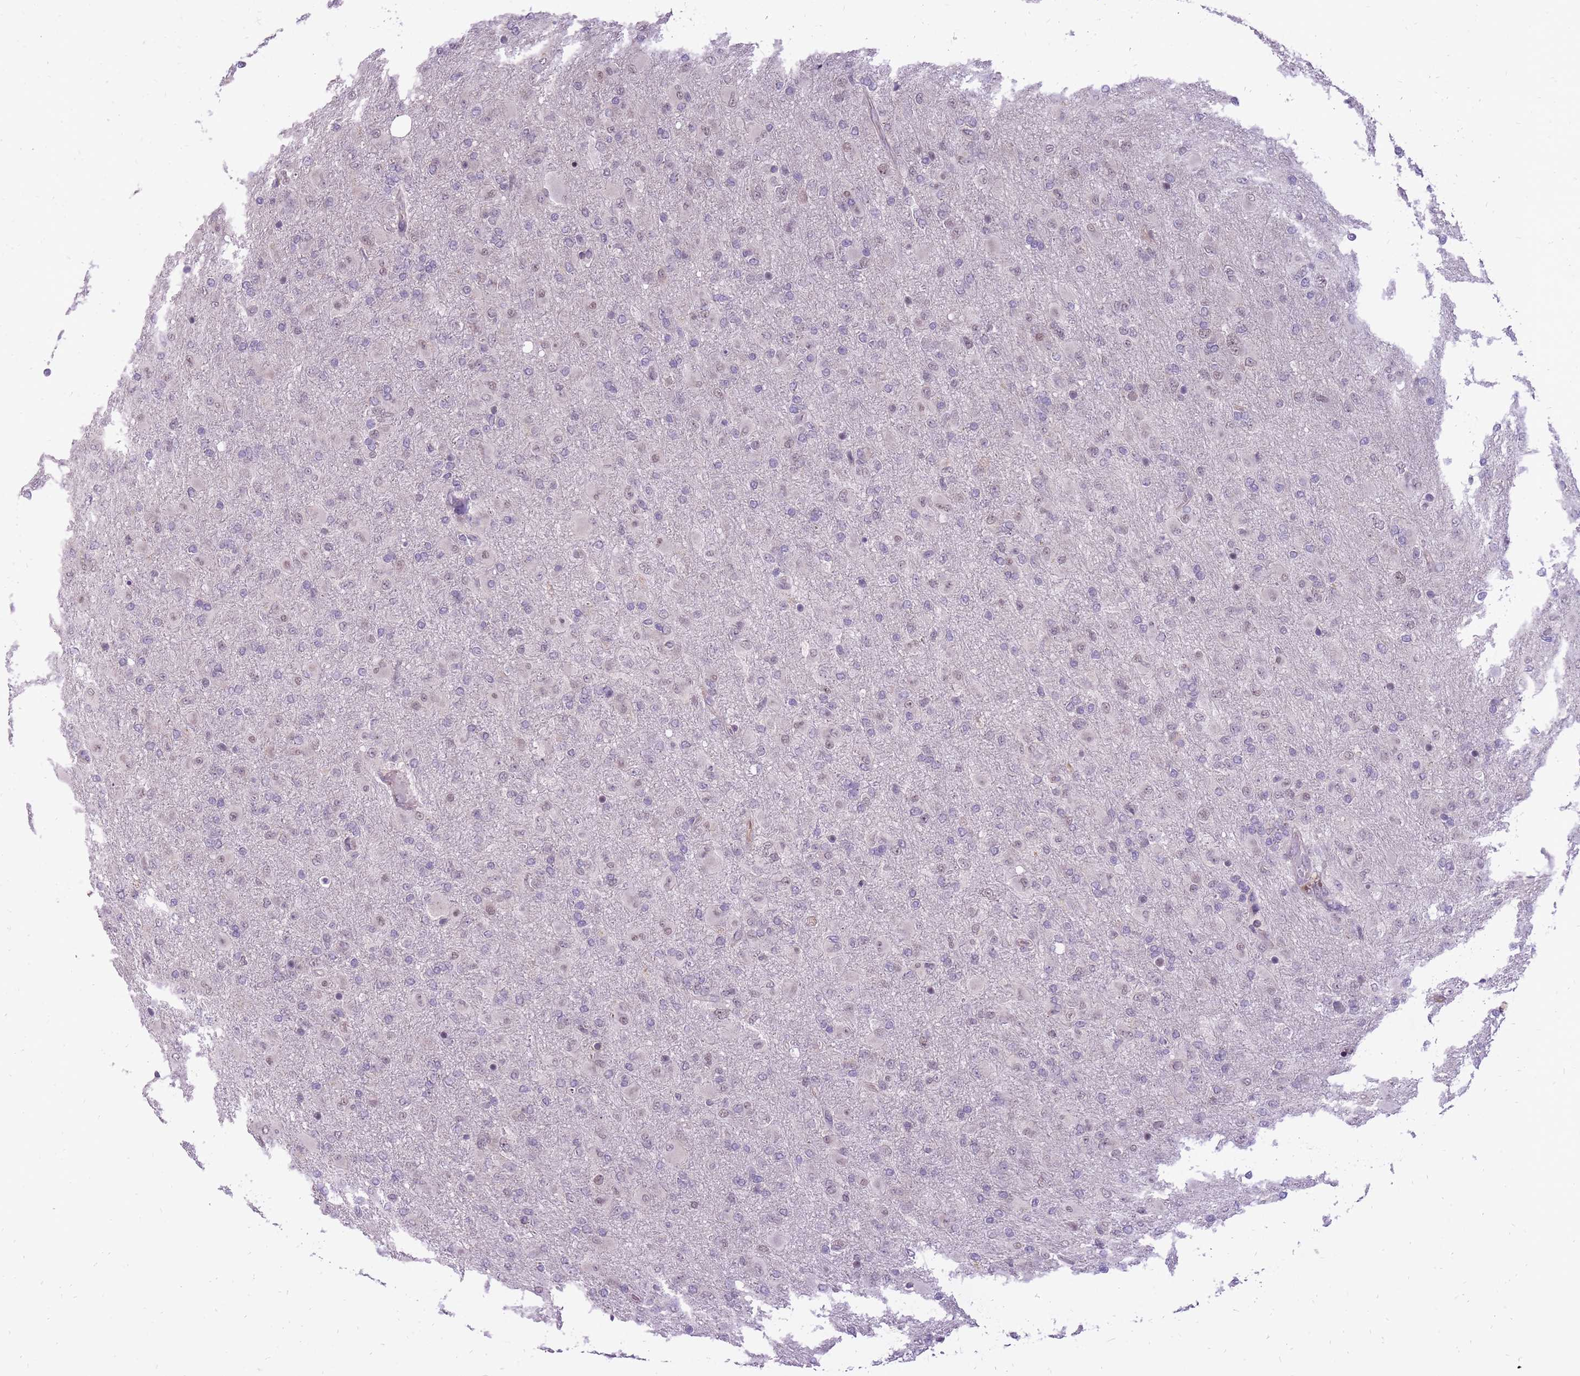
{"staining": {"intensity": "moderate", "quantity": "25%-75%", "location": "nuclear"}, "tissue": "glioma", "cell_type": "Tumor cells", "image_type": "cancer", "snomed": [{"axis": "morphology", "description": "Glioma, malignant, Low grade"}, {"axis": "topography", "description": "Brain"}], "caption": "Human malignant glioma (low-grade) stained with a brown dye demonstrates moderate nuclear positive positivity in approximately 25%-75% of tumor cells.", "gene": "TIGD1", "patient": {"sex": "male", "age": 65}}